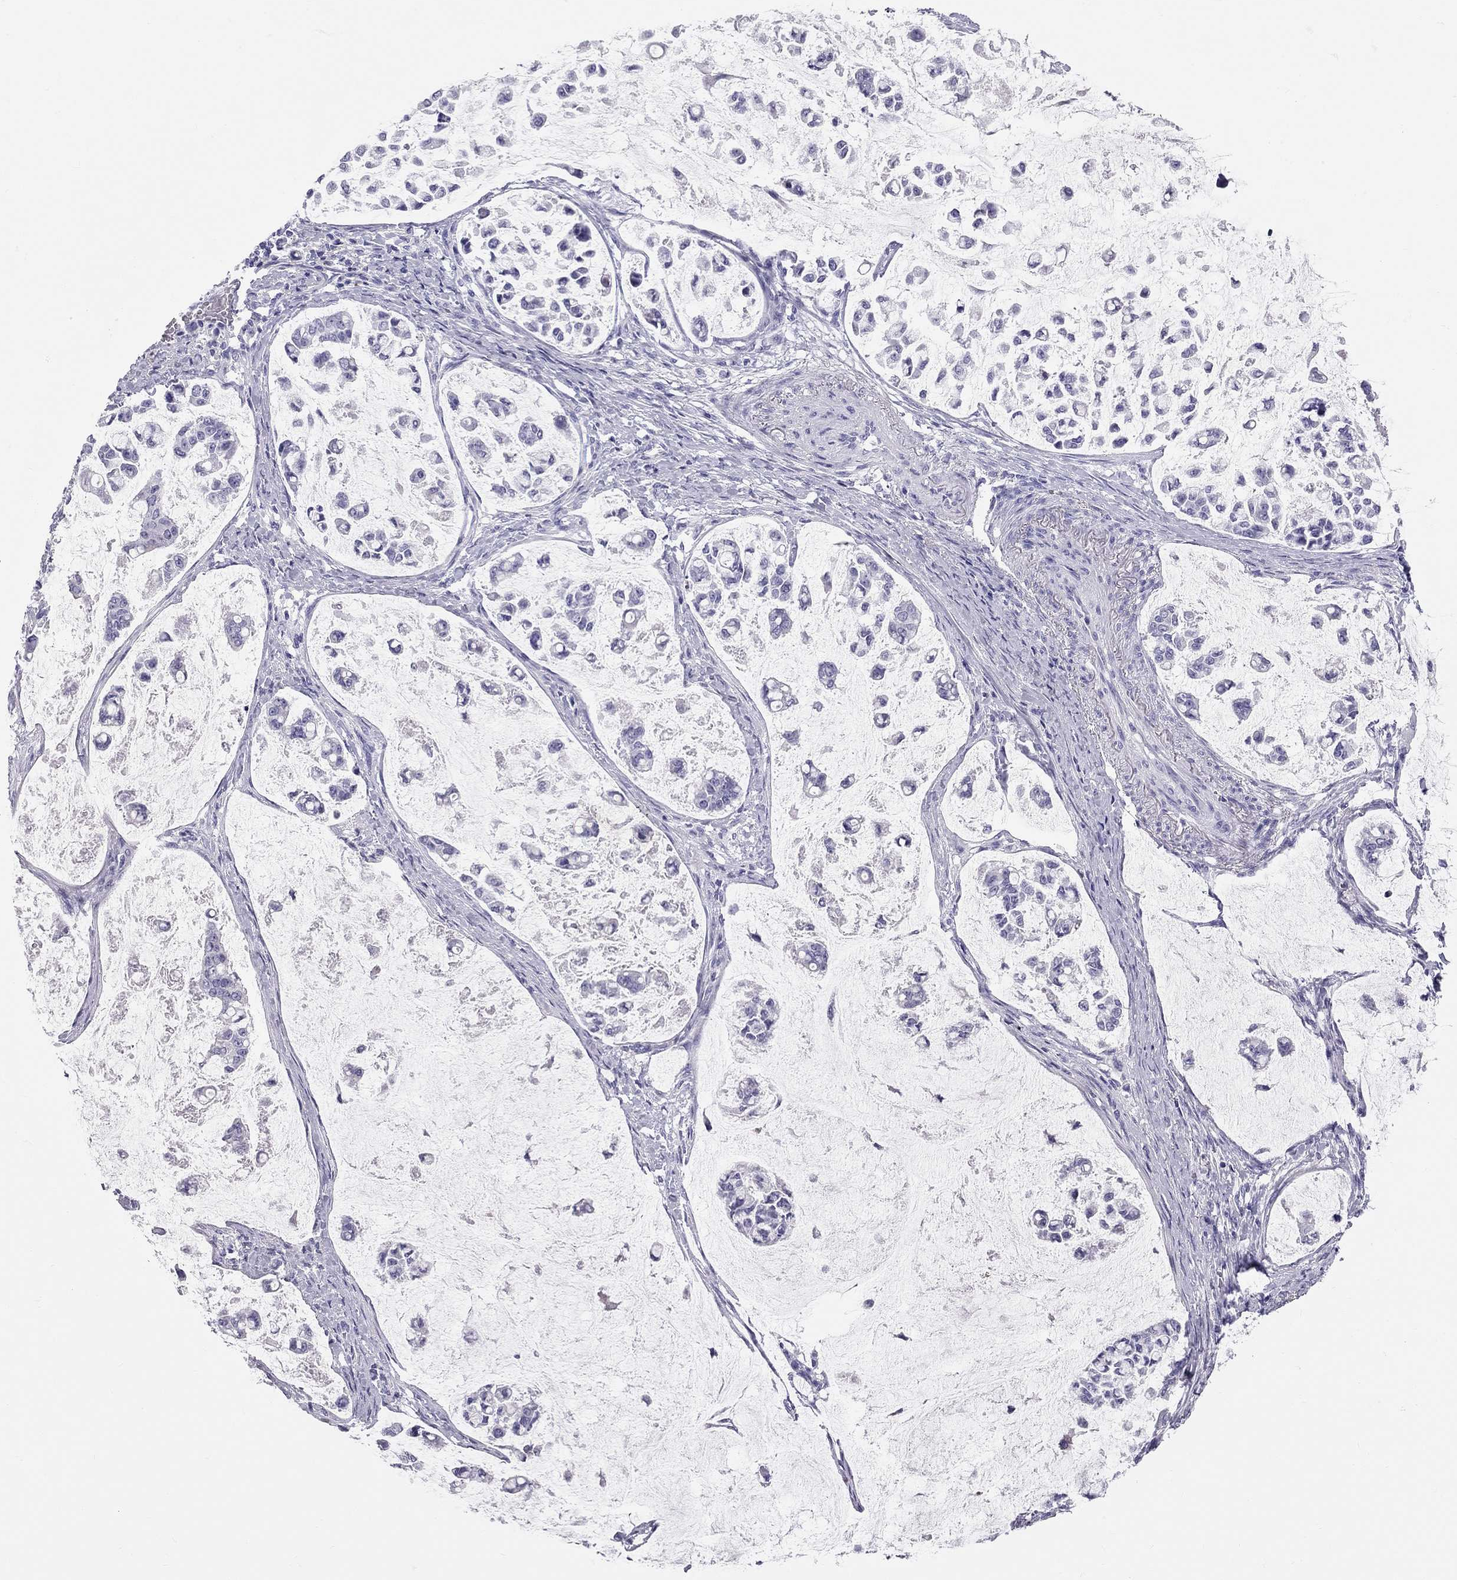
{"staining": {"intensity": "negative", "quantity": "none", "location": "none"}, "tissue": "stomach cancer", "cell_type": "Tumor cells", "image_type": "cancer", "snomed": [{"axis": "morphology", "description": "Adenocarcinoma, NOS"}, {"axis": "topography", "description": "Stomach"}], "caption": "DAB immunohistochemical staining of stomach cancer (adenocarcinoma) demonstrates no significant positivity in tumor cells.", "gene": "TRPM3", "patient": {"sex": "male", "age": 82}}